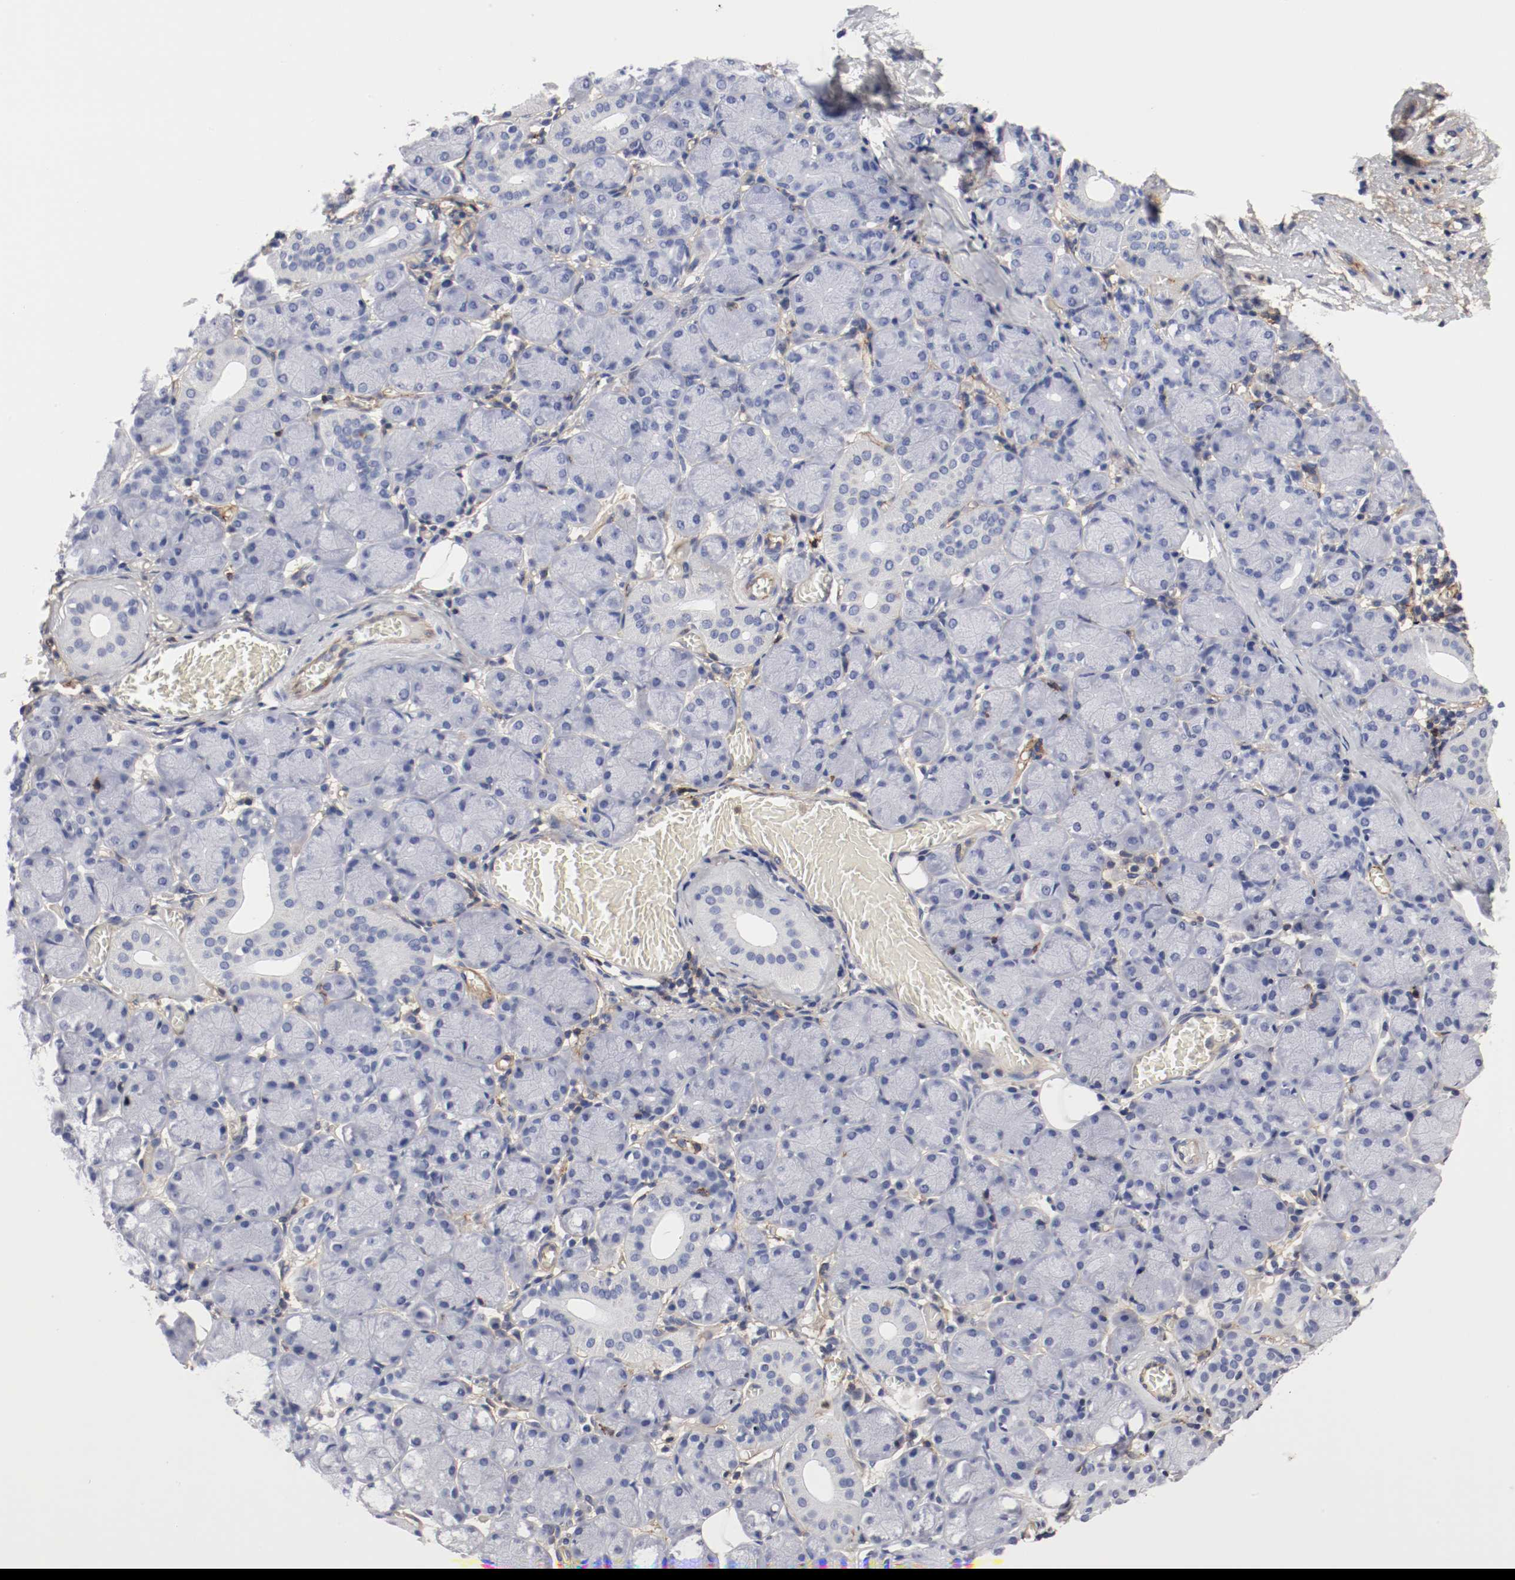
{"staining": {"intensity": "negative", "quantity": "none", "location": "none"}, "tissue": "salivary gland", "cell_type": "Glandular cells", "image_type": "normal", "snomed": [{"axis": "morphology", "description": "Normal tissue, NOS"}, {"axis": "topography", "description": "Salivary gland"}], "caption": "An IHC histopathology image of unremarkable salivary gland is shown. There is no staining in glandular cells of salivary gland.", "gene": "IFITM1", "patient": {"sex": "female", "age": 24}}